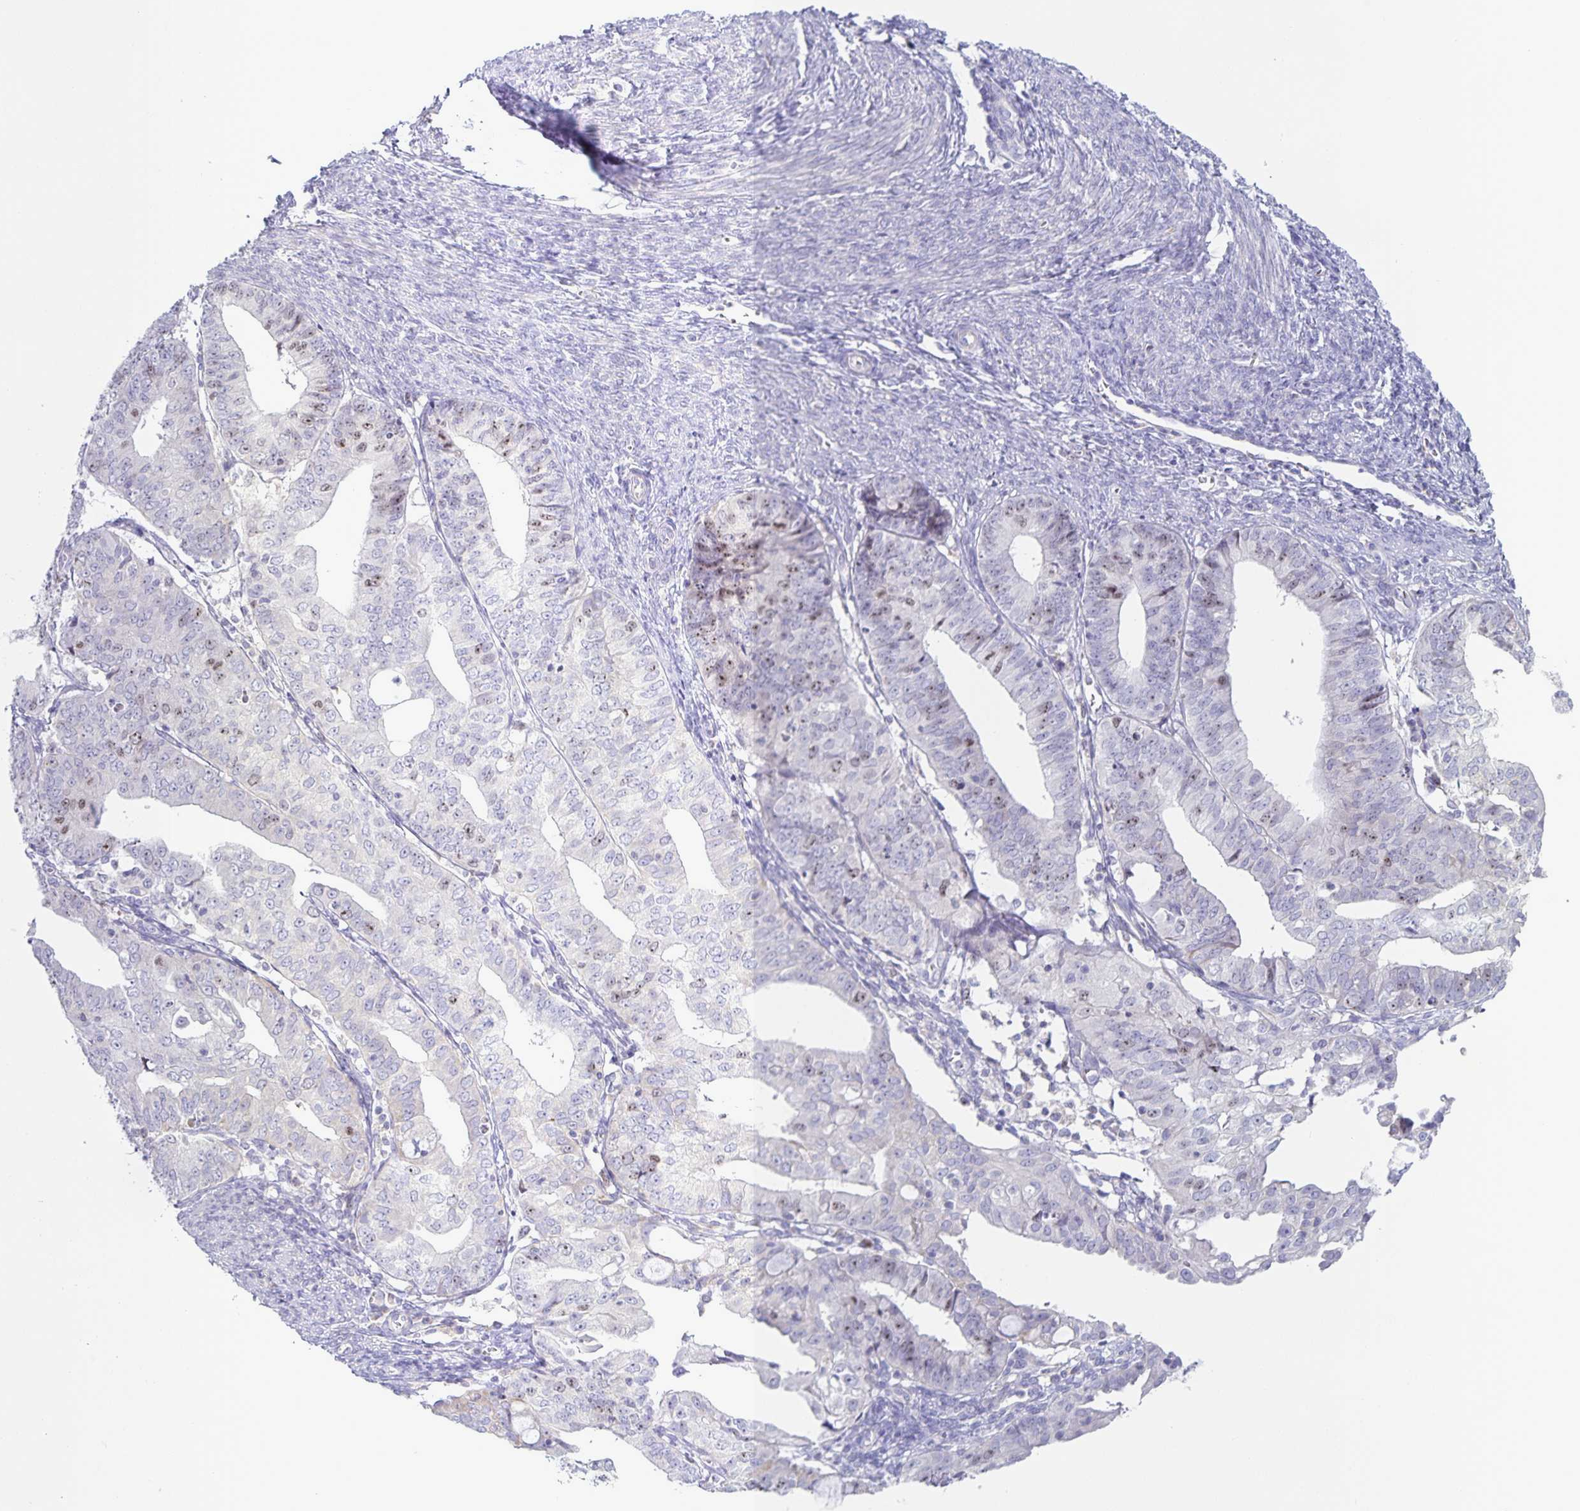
{"staining": {"intensity": "weak", "quantity": "<25%", "location": "nuclear"}, "tissue": "endometrial cancer", "cell_type": "Tumor cells", "image_type": "cancer", "snomed": [{"axis": "morphology", "description": "Adenocarcinoma, NOS"}, {"axis": "topography", "description": "Endometrium"}], "caption": "IHC of adenocarcinoma (endometrial) reveals no staining in tumor cells.", "gene": "CENPH", "patient": {"sex": "female", "age": 56}}